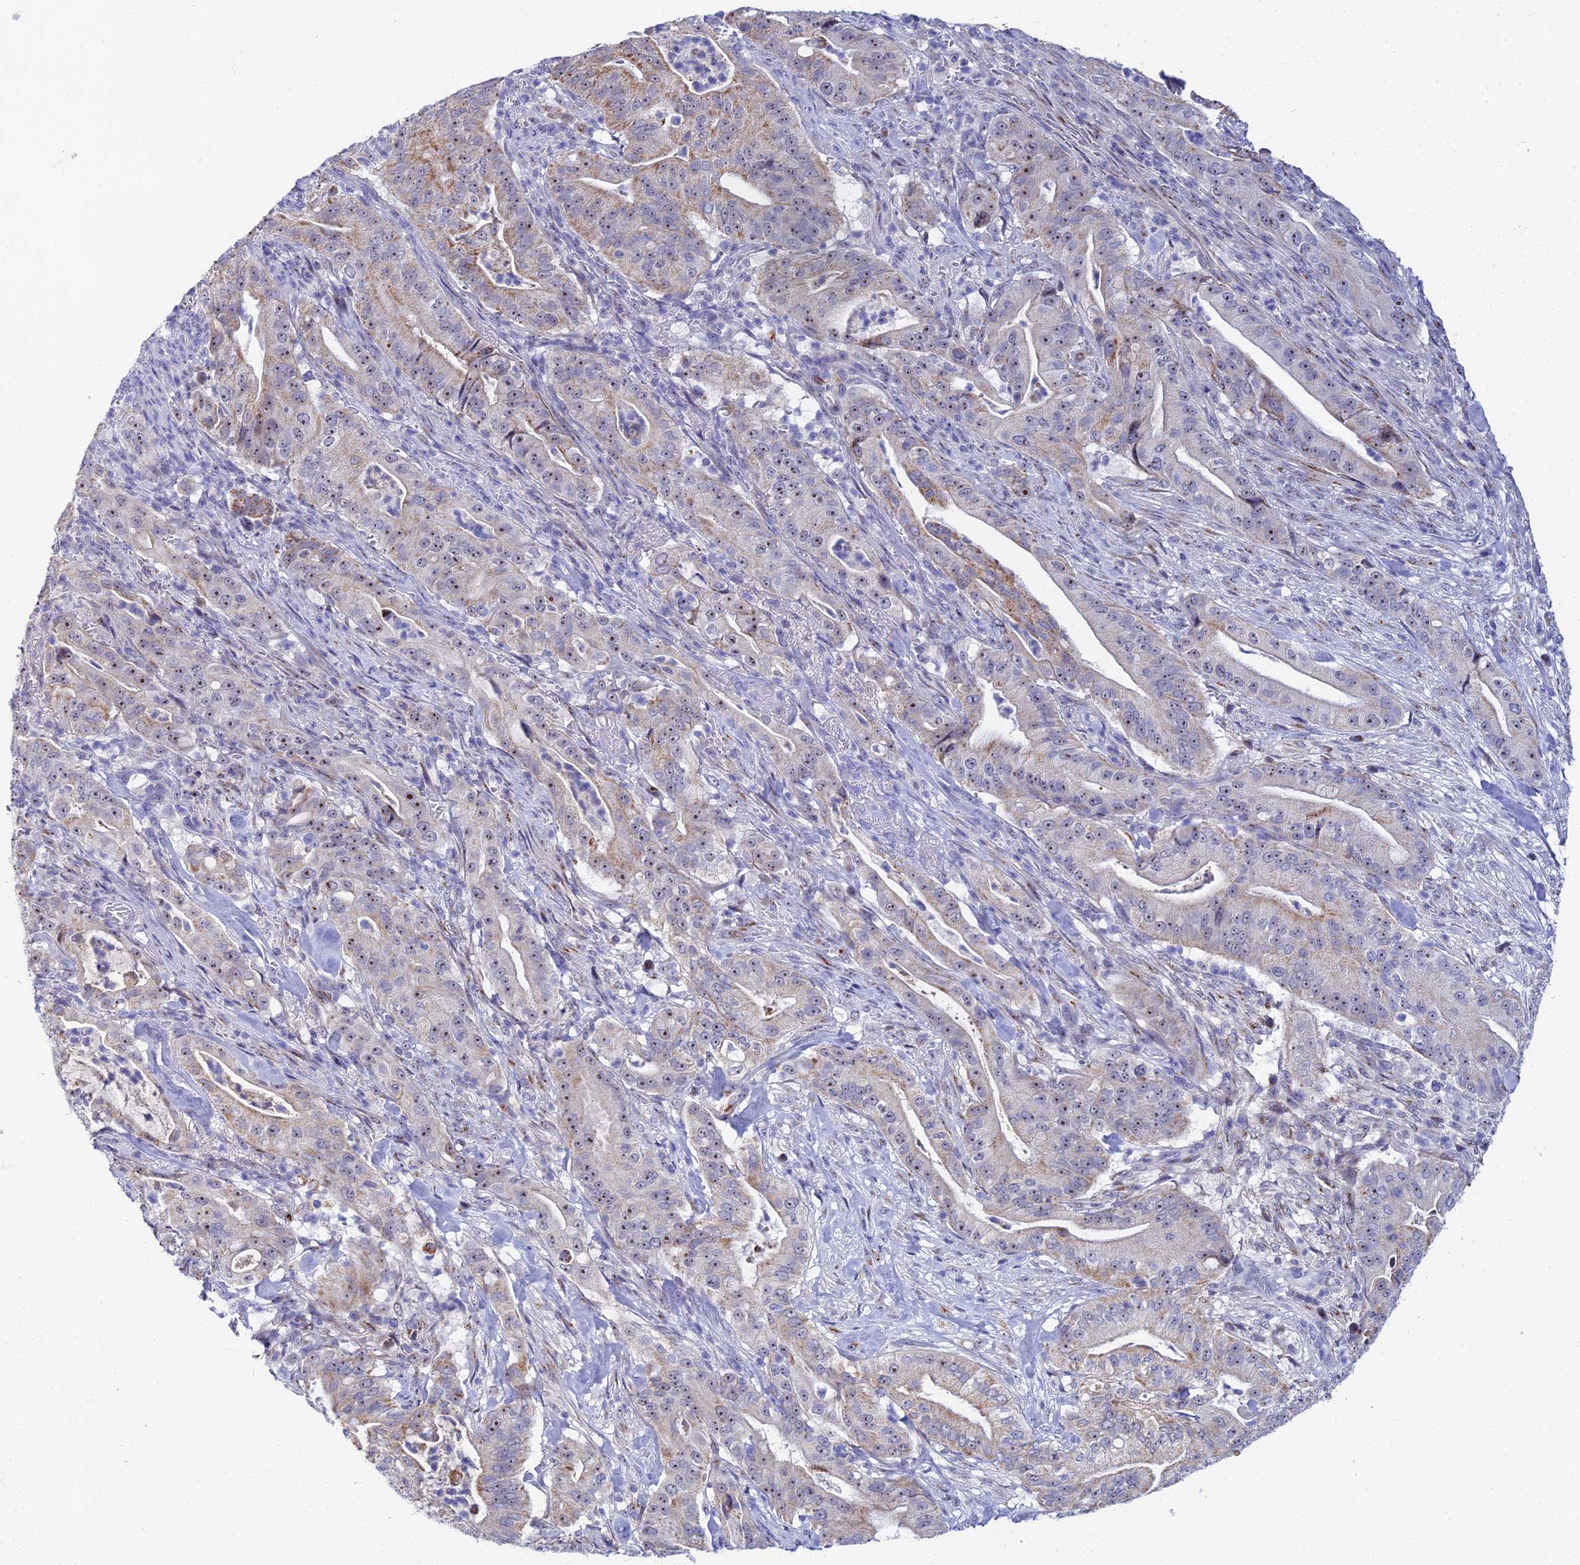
{"staining": {"intensity": "moderate", "quantity": ">75%", "location": "cytoplasmic/membranous,nuclear"}, "tissue": "pancreatic cancer", "cell_type": "Tumor cells", "image_type": "cancer", "snomed": [{"axis": "morphology", "description": "Adenocarcinoma, NOS"}, {"axis": "topography", "description": "Pancreas"}], "caption": "The histopathology image exhibits staining of pancreatic cancer (adenocarcinoma), revealing moderate cytoplasmic/membranous and nuclear protein staining (brown color) within tumor cells.", "gene": "PLPP4", "patient": {"sex": "male", "age": 71}}